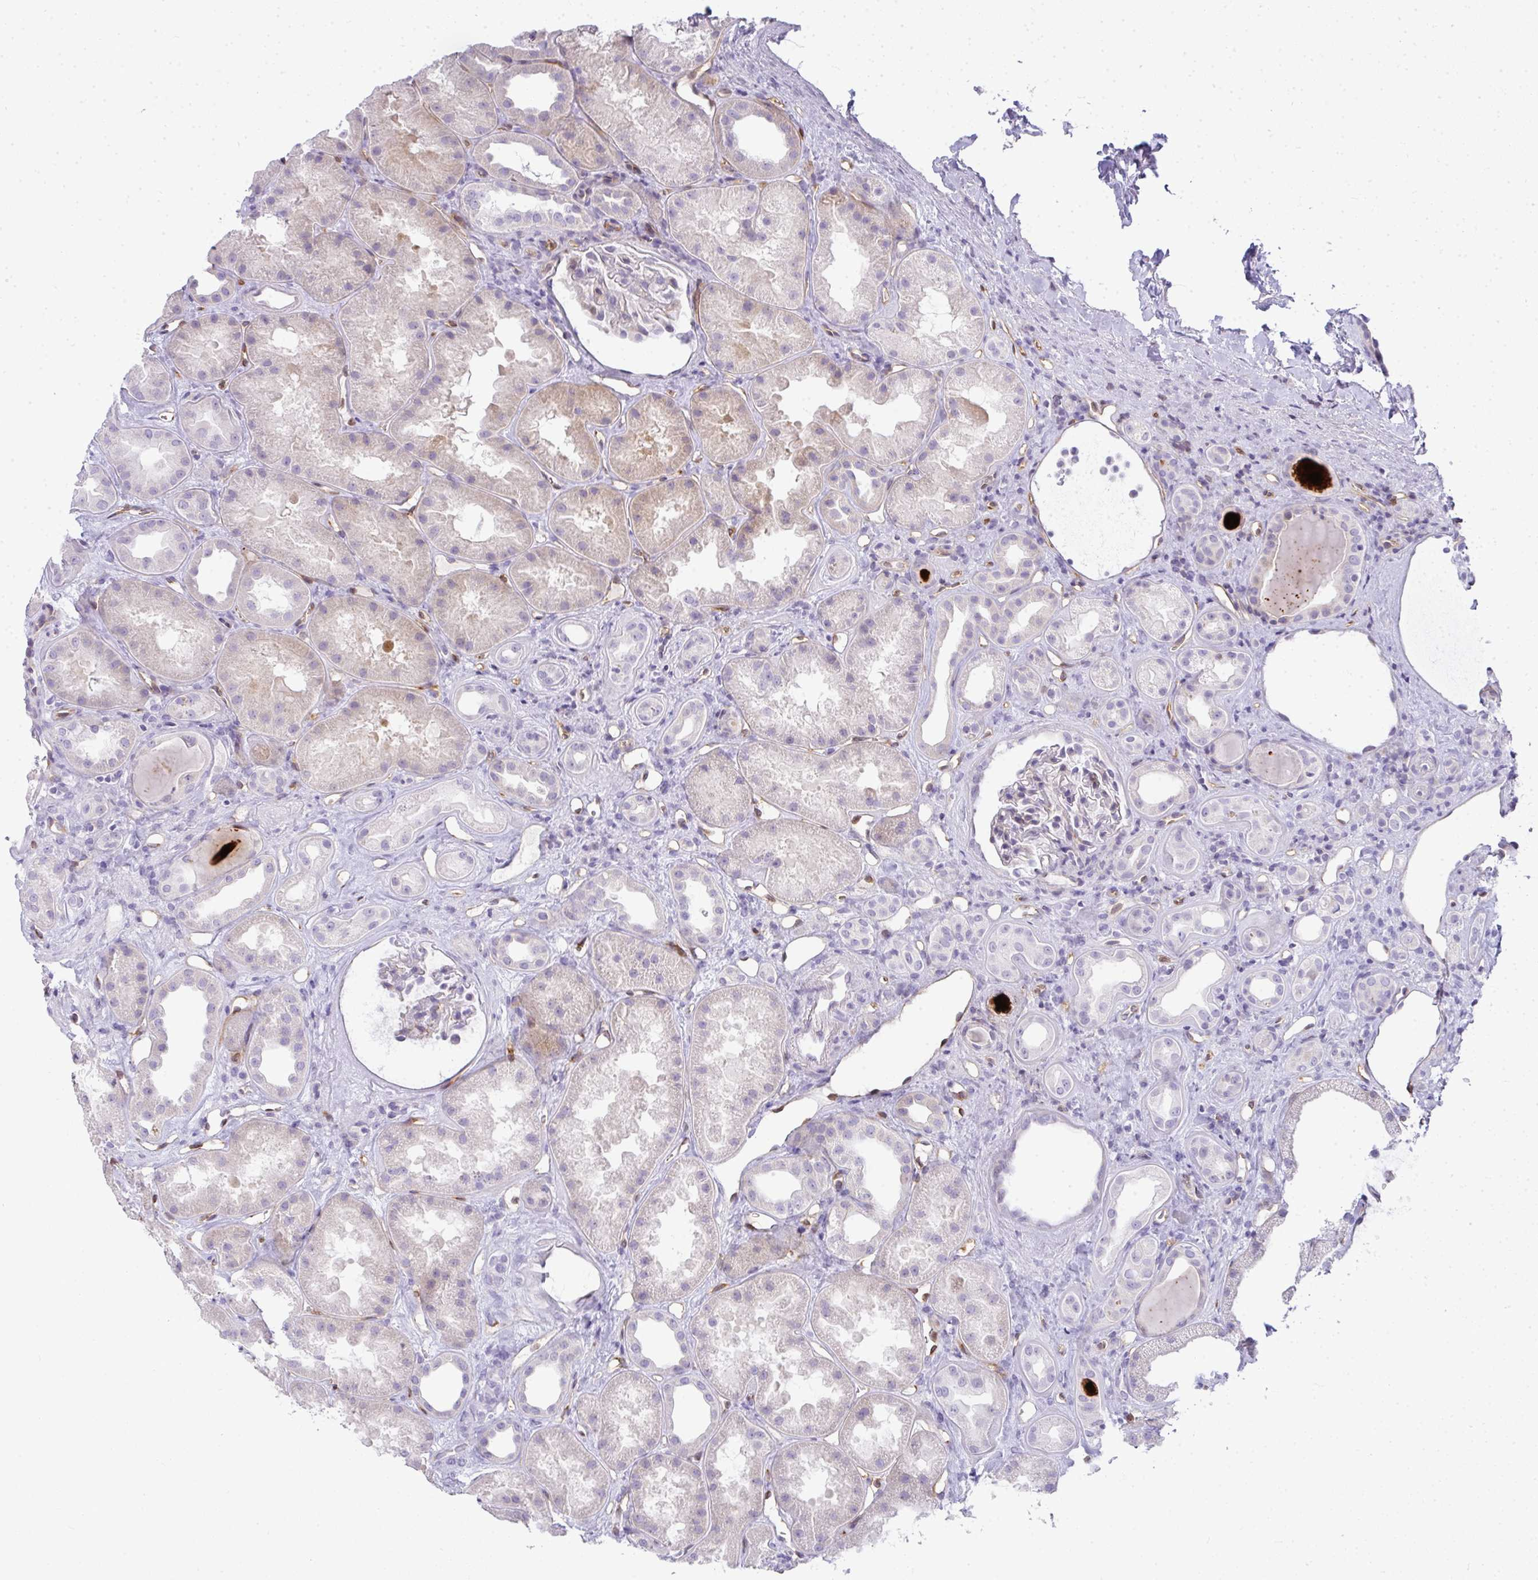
{"staining": {"intensity": "weak", "quantity": "25%-75%", "location": "cytoplasmic/membranous"}, "tissue": "kidney", "cell_type": "Cells in glomeruli", "image_type": "normal", "snomed": [{"axis": "morphology", "description": "Normal tissue, NOS"}, {"axis": "topography", "description": "Kidney"}], "caption": "High-power microscopy captured an immunohistochemistry (IHC) photomicrograph of benign kidney, revealing weak cytoplasmic/membranous positivity in approximately 25%-75% of cells in glomeruli. (IHC, brightfield microscopy, high magnification).", "gene": "LIPE", "patient": {"sex": "male", "age": 61}}